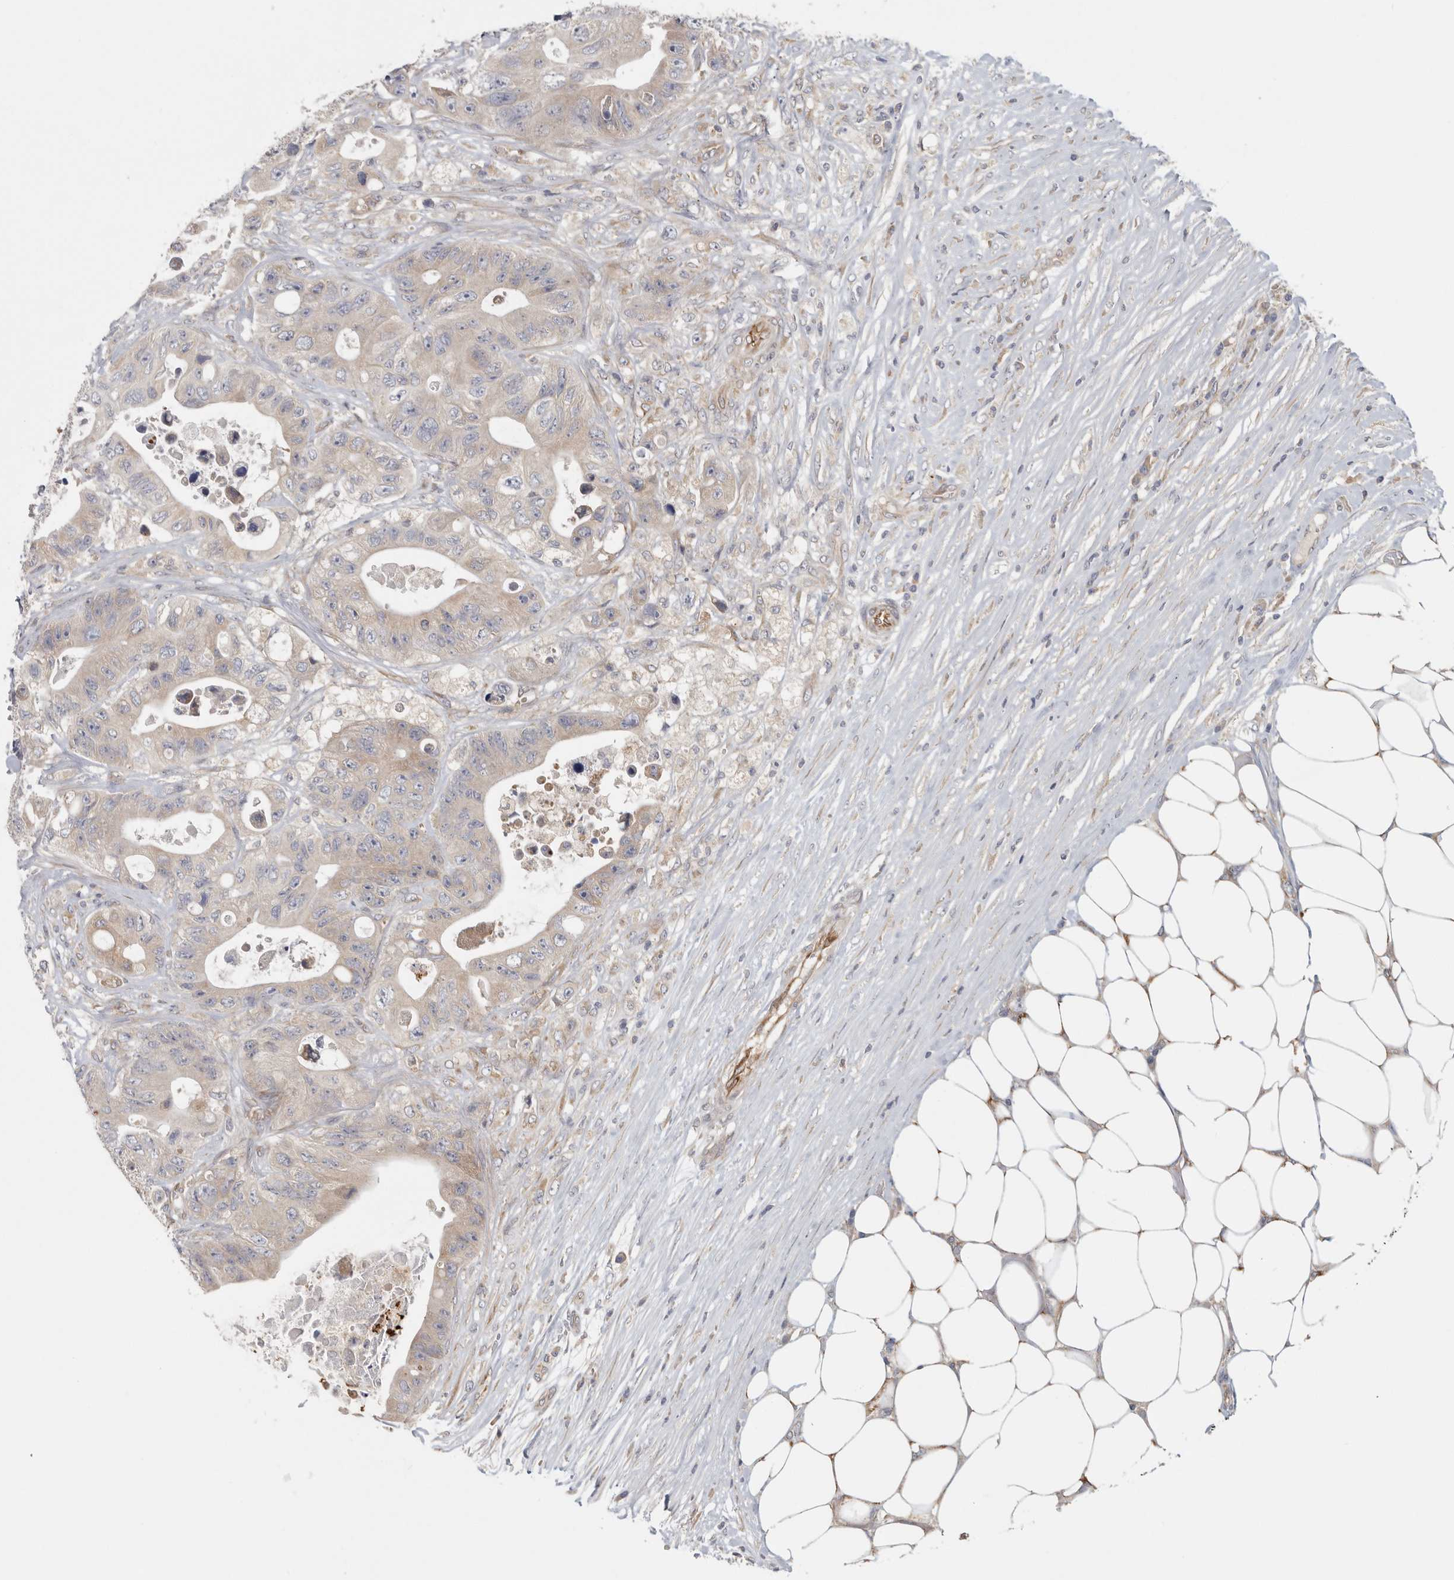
{"staining": {"intensity": "weak", "quantity": "25%-75%", "location": "cytoplasmic/membranous"}, "tissue": "colorectal cancer", "cell_type": "Tumor cells", "image_type": "cancer", "snomed": [{"axis": "morphology", "description": "Adenocarcinoma, NOS"}, {"axis": "topography", "description": "Colon"}], "caption": "A histopathology image of human colorectal adenocarcinoma stained for a protein reveals weak cytoplasmic/membranous brown staining in tumor cells.", "gene": "BCAP29", "patient": {"sex": "female", "age": 46}}